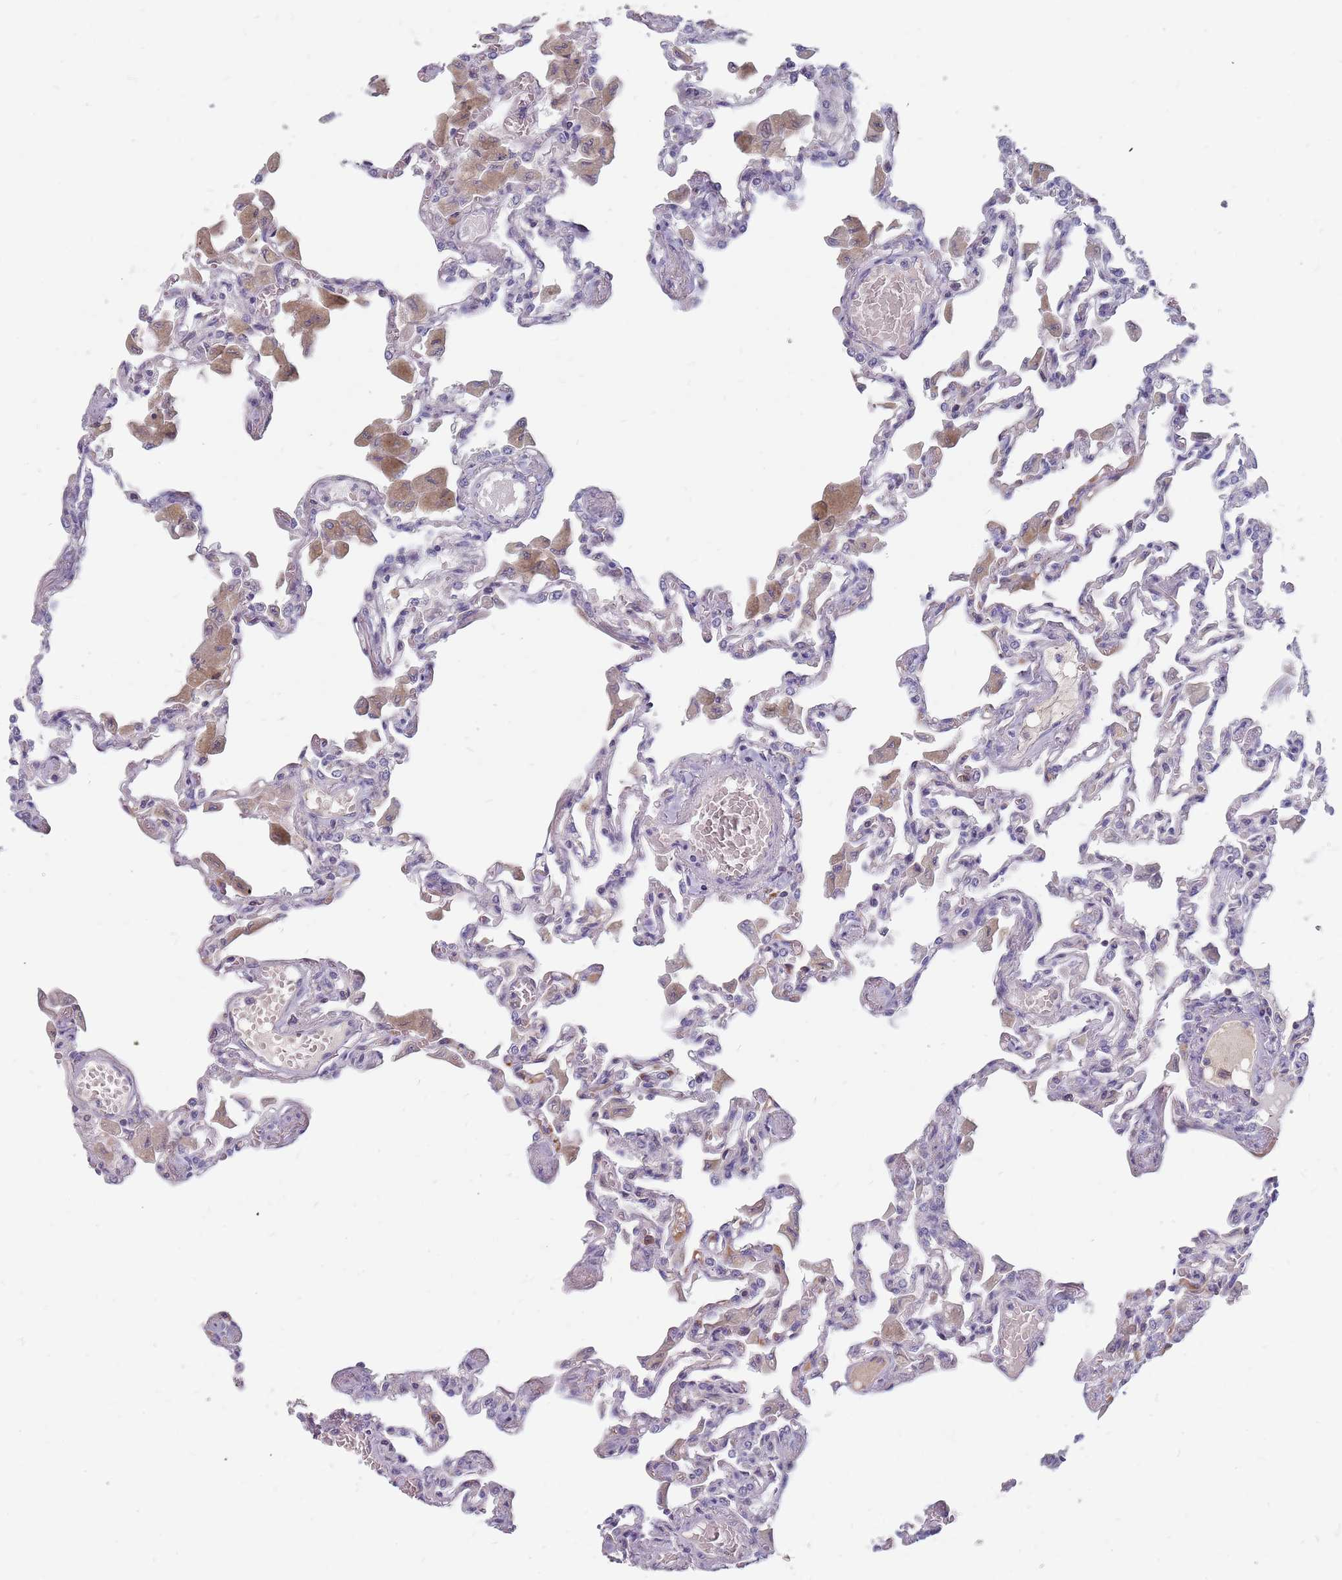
{"staining": {"intensity": "negative", "quantity": "none", "location": "none"}, "tissue": "lung", "cell_type": "Alveolar cells", "image_type": "normal", "snomed": [{"axis": "morphology", "description": "Normal tissue, NOS"}, {"axis": "topography", "description": "Bronchus"}, {"axis": "topography", "description": "Lung"}], "caption": "Protein analysis of unremarkable lung displays no significant expression in alveolar cells.", "gene": "CMTR2", "patient": {"sex": "female", "age": 49}}